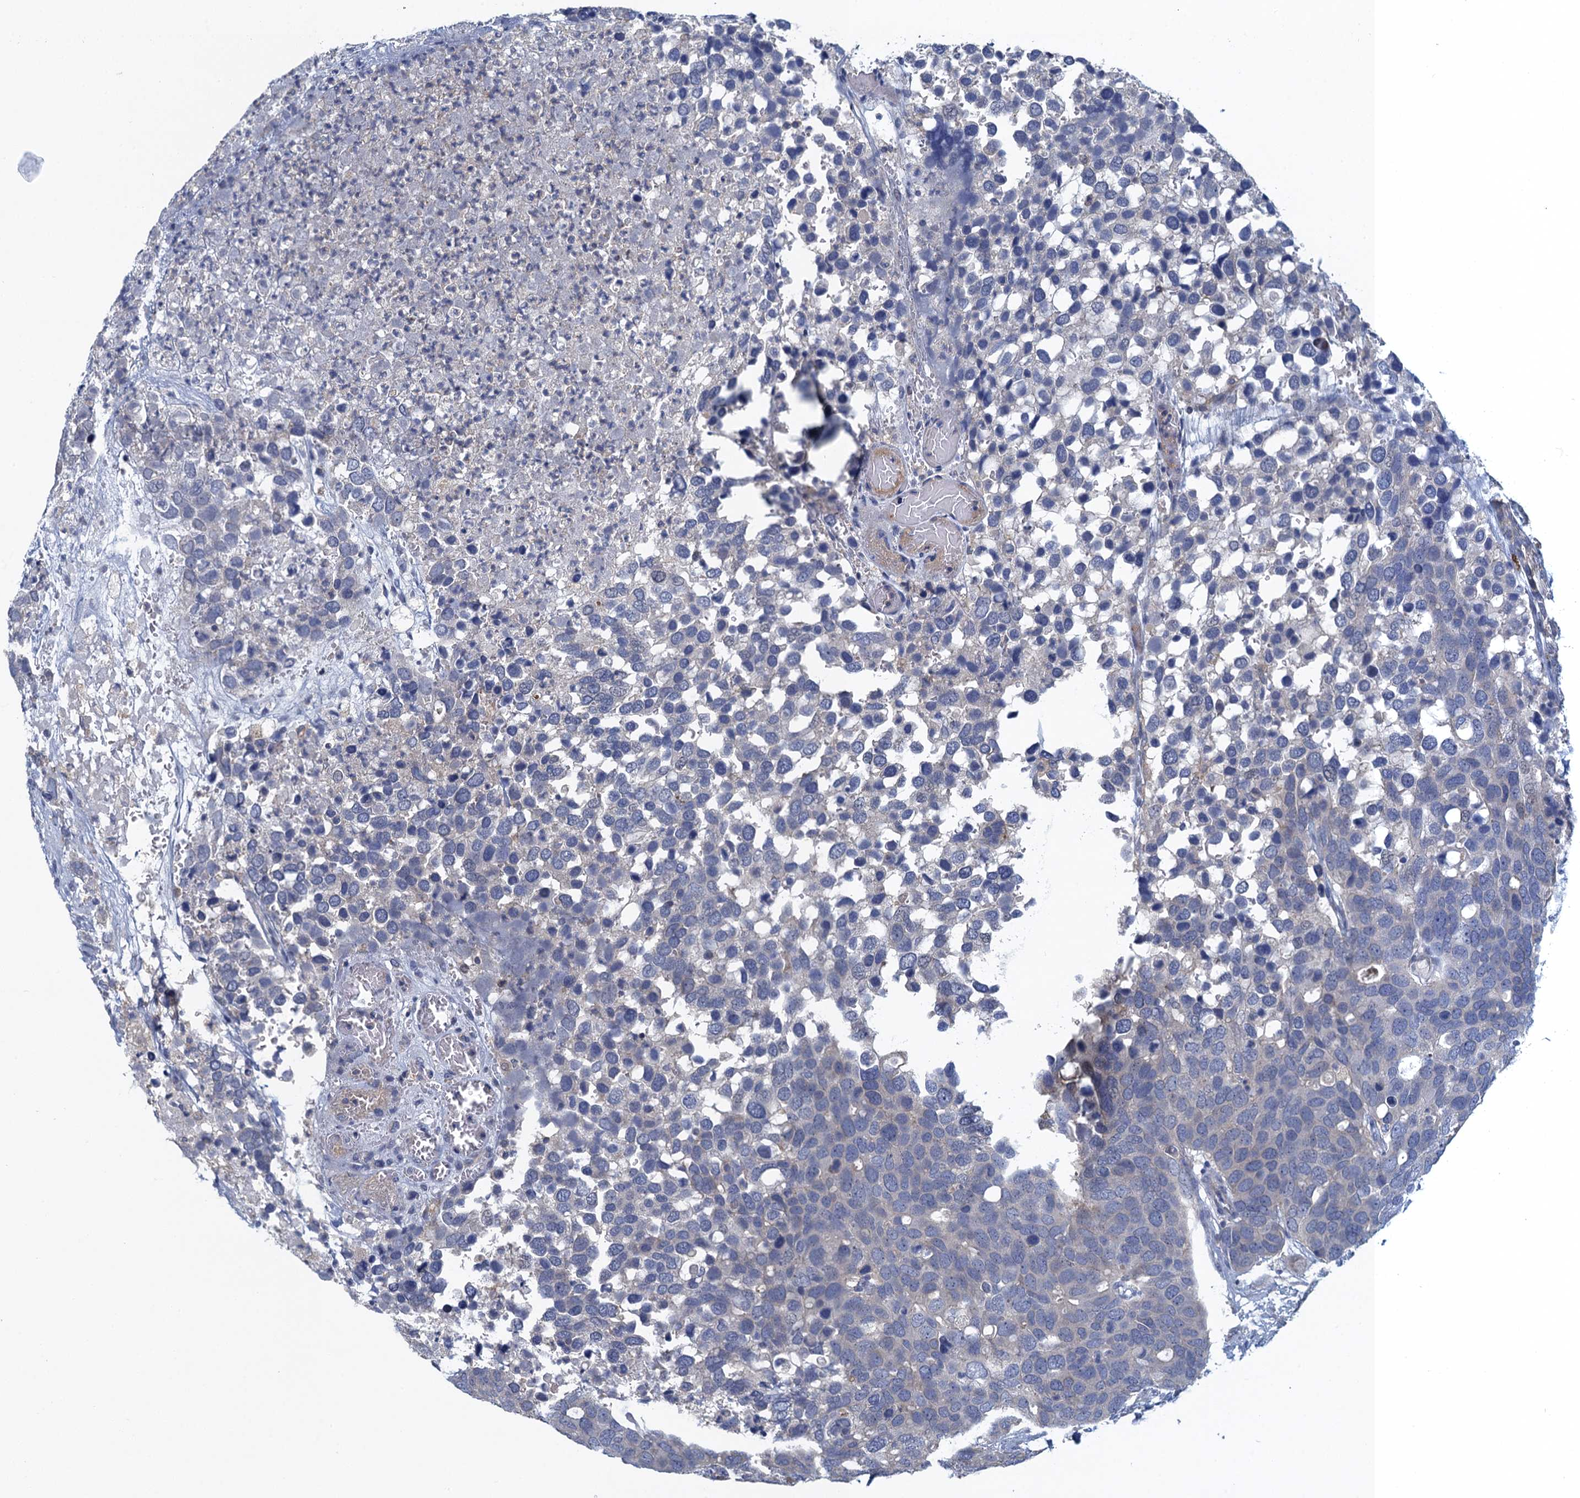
{"staining": {"intensity": "negative", "quantity": "none", "location": "none"}, "tissue": "breast cancer", "cell_type": "Tumor cells", "image_type": "cancer", "snomed": [{"axis": "morphology", "description": "Duct carcinoma"}, {"axis": "topography", "description": "Breast"}], "caption": "Immunohistochemistry of infiltrating ductal carcinoma (breast) reveals no positivity in tumor cells.", "gene": "NCKAP1L", "patient": {"sex": "female", "age": 83}}